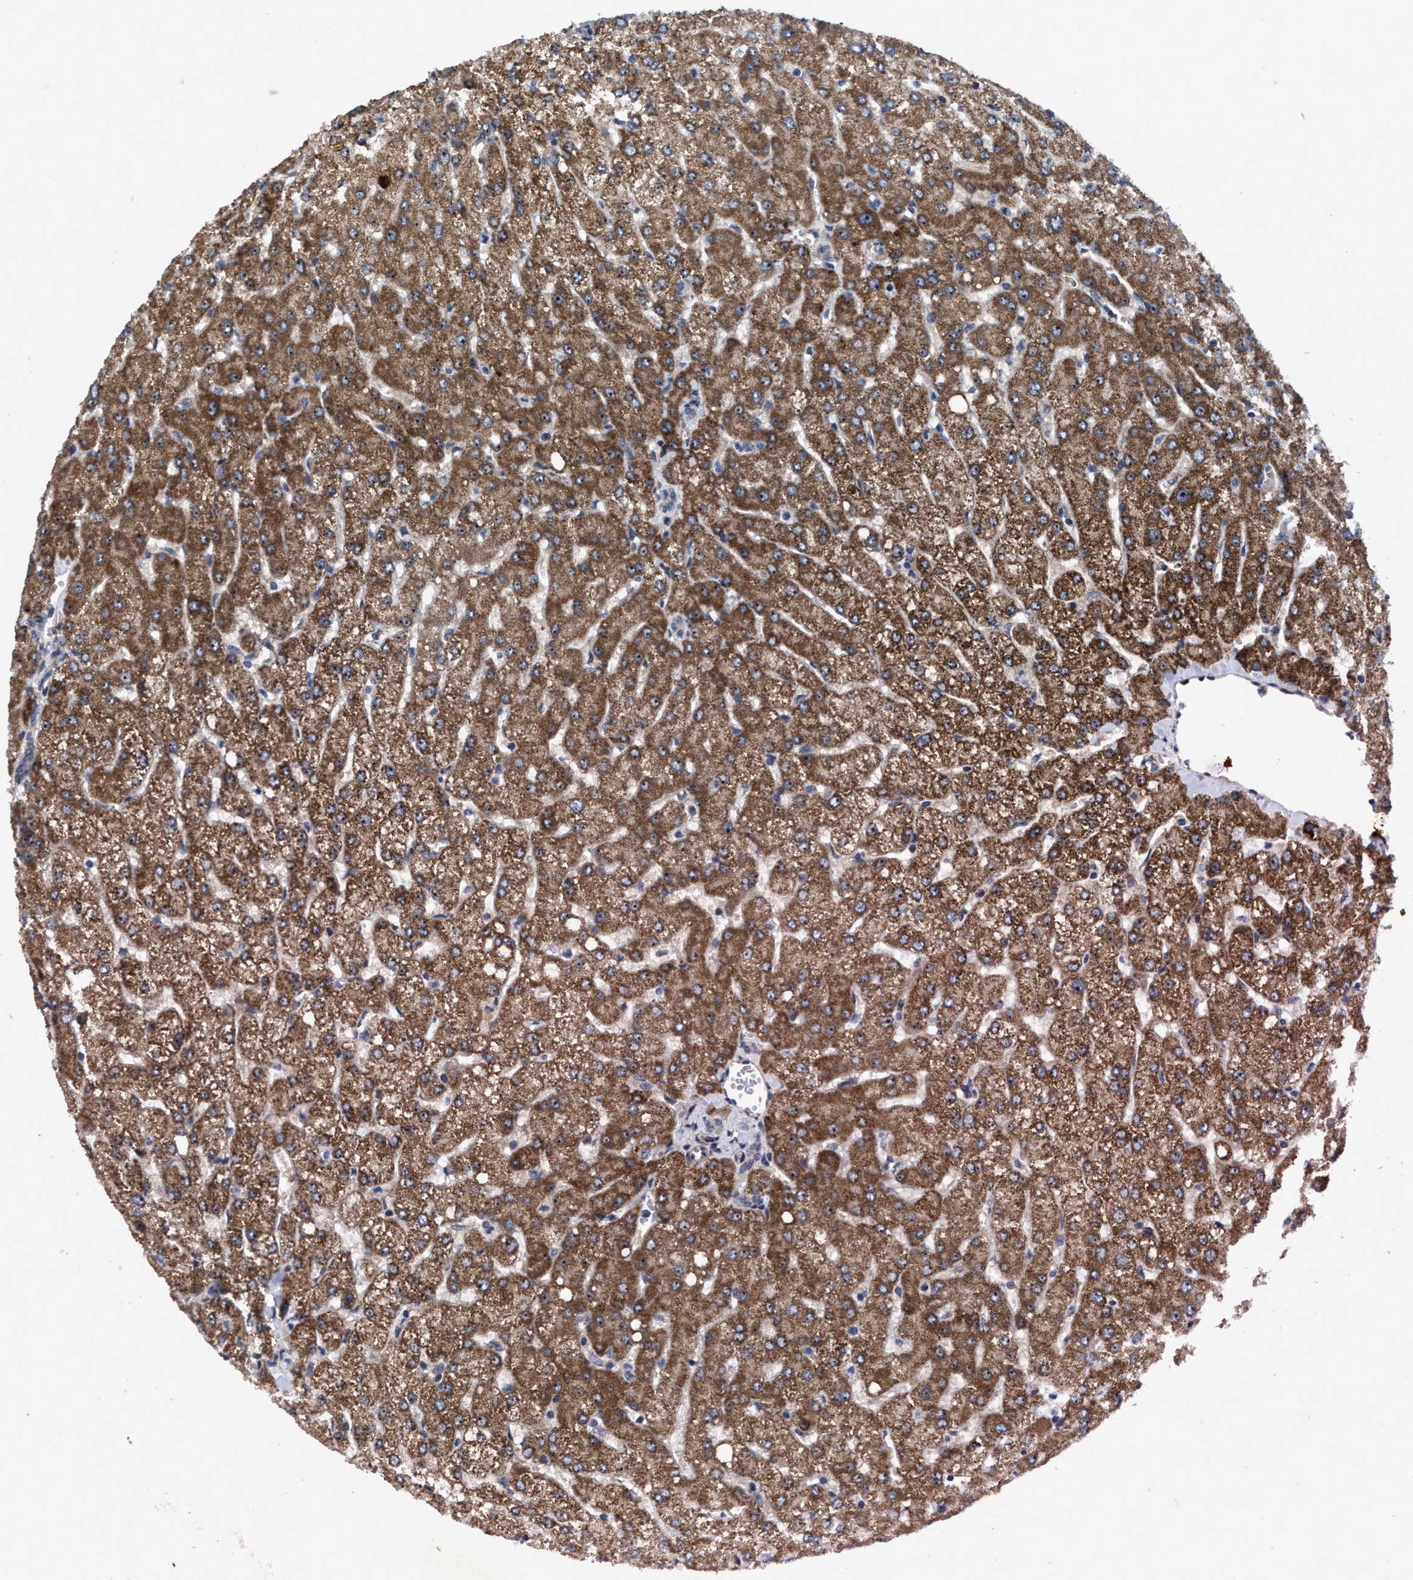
{"staining": {"intensity": "weak", "quantity": "<25%", "location": "cytoplasmic/membranous"}, "tissue": "liver", "cell_type": "Cholangiocytes", "image_type": "normal", "snomed": [{"axis": "morphology", "description": "Normal tissue, NOS"}, {"axis": "topography", "description": "Liver"}], "caption": "Immunohistochemical staining of unremarkable human liver reveals no significant positivity in cholangiocytes.", "gene": "HAUS6", "patient": {"sex": "female", "age": 54}}